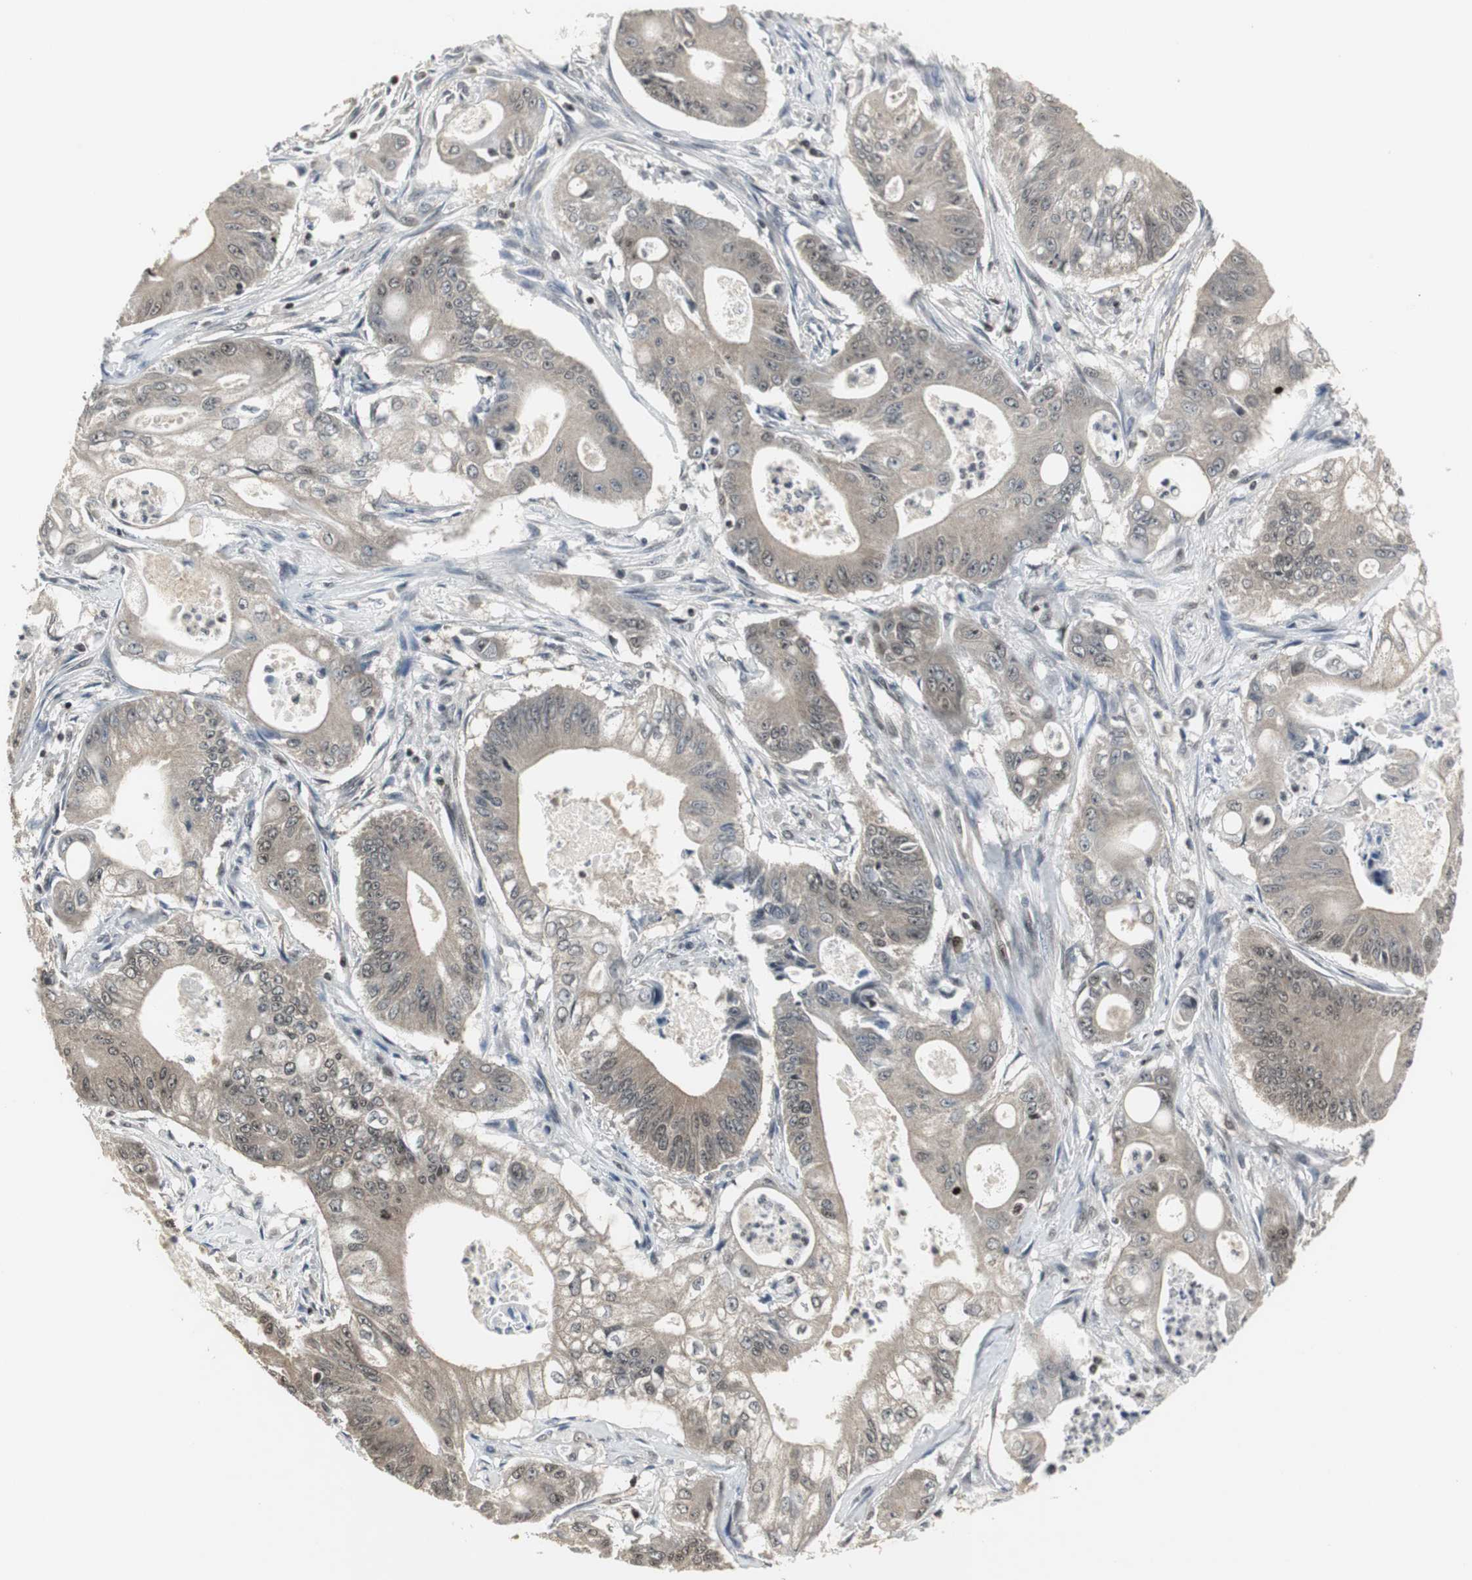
{"staining": {"intensity": "weak", "quantity": "<25%", "location": "cytoplasmic/membranous,nuclear"}, "tissue": "pancreatic cancer", "cell_type": "Tumor cells", "image_type": "cancer", "snomed": [{"axis": "morphology", "description": "Normal tissue, NOS"}, {"axis": "topography", "description": "Lymph node"}], "caption": "Immunohistochemistry of pancreatic cancer shows no expression in tumor cells.", "gene": "MPG", "patient": {"sex": "male", "age": 62}}